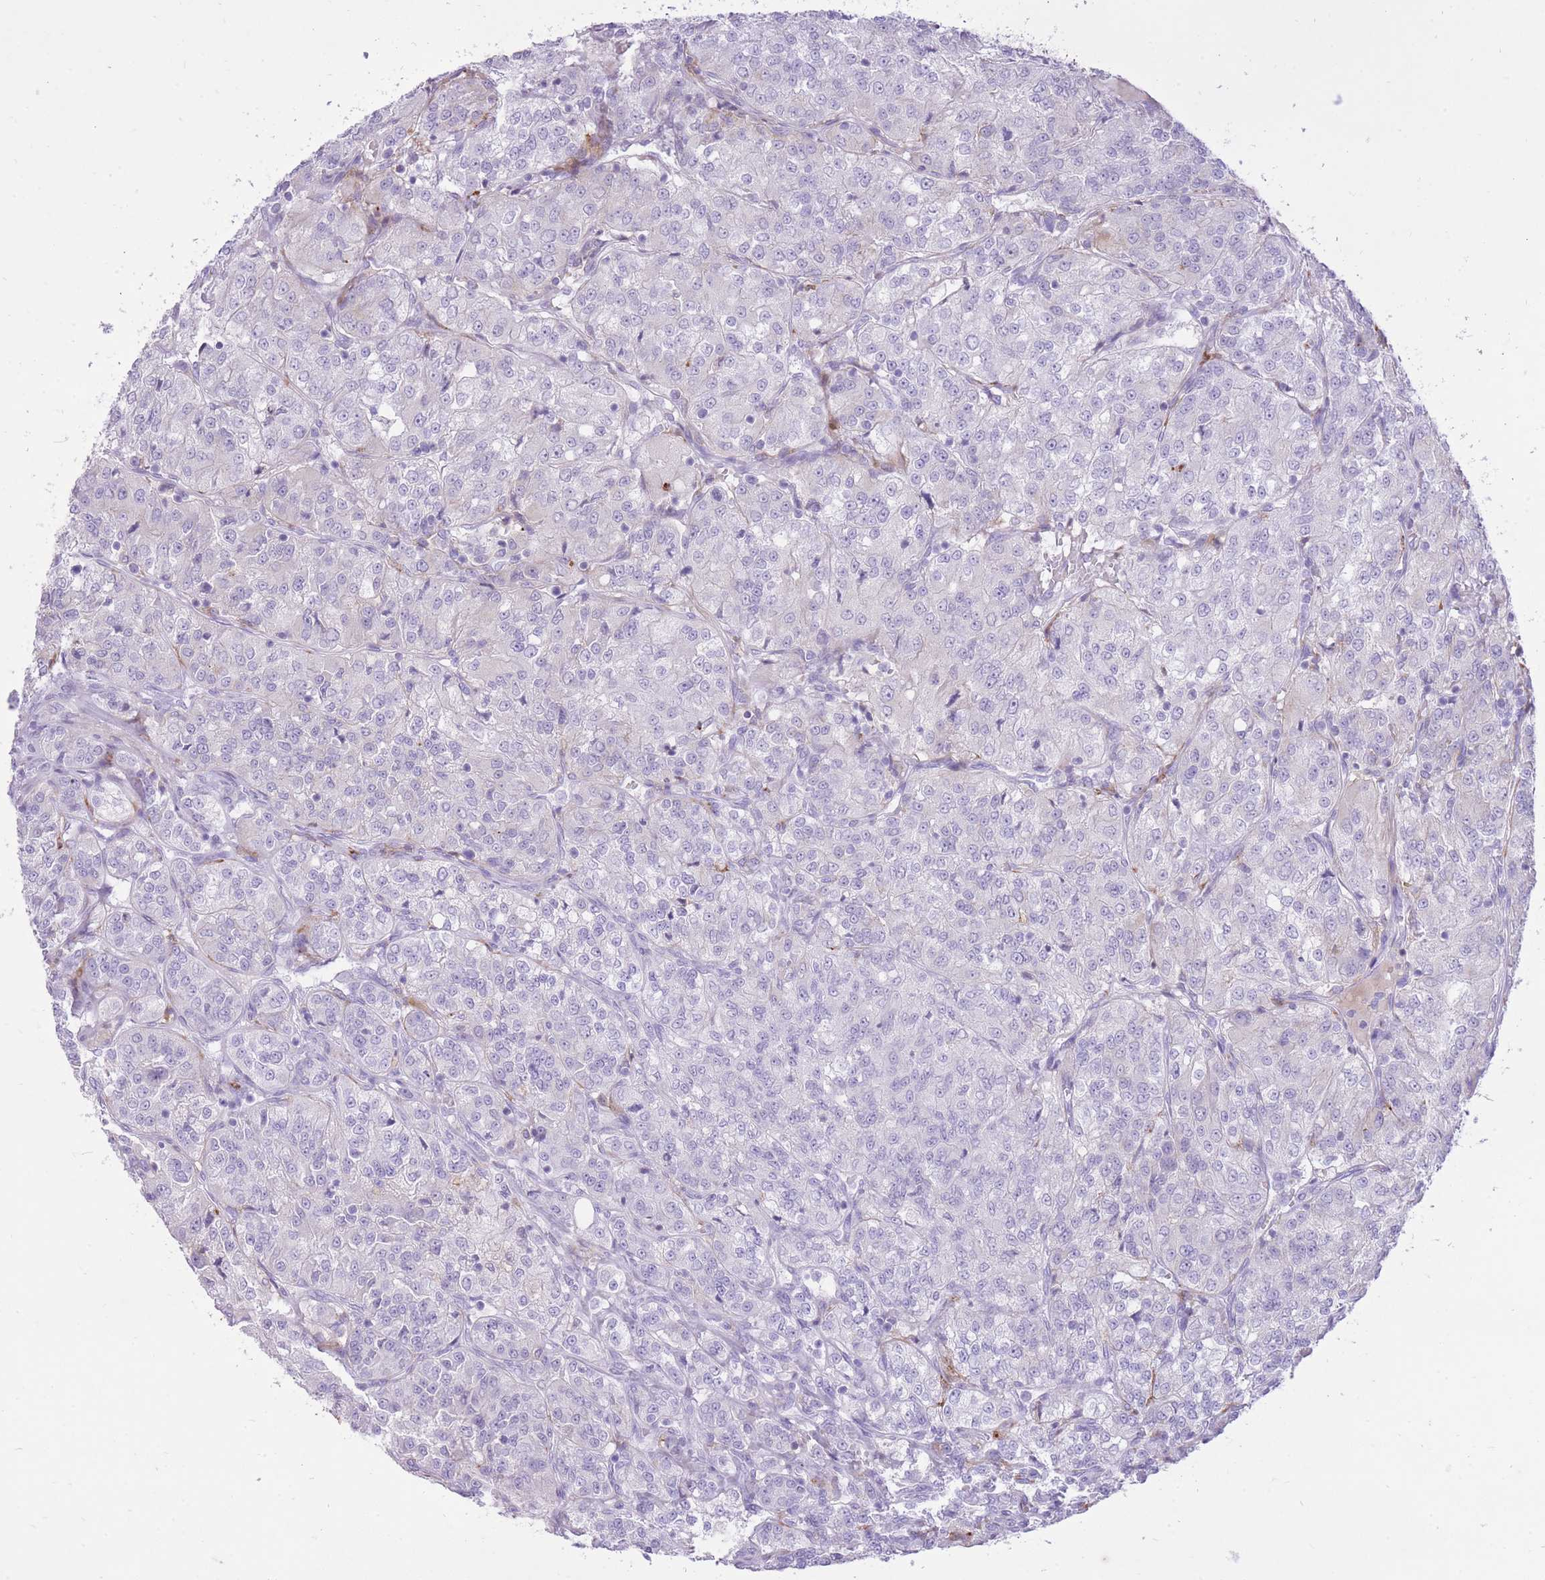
{"staining": {"intensity": "negative", "quantity": "none", "location": "none"}, "tissue": "renal cancer", "cell_type": "Tumor cells", "image_type": "cancer", "snomed": [{"axis": "morphology", "description": "Adenocarcinoma, NOS"}, {"axis": "topography", "description": "Kidney"}], "caption": "High magnification brightfield microscopy of adenocarcinoma (renal) stained with DAB (3,3'-diaminobenzidine) (brown) and counterstained with hematoxylin (blue): tumor cells show no significant positivity.", "gene": "MEIS3", "patient": {"sex": "female", "age": 63}}